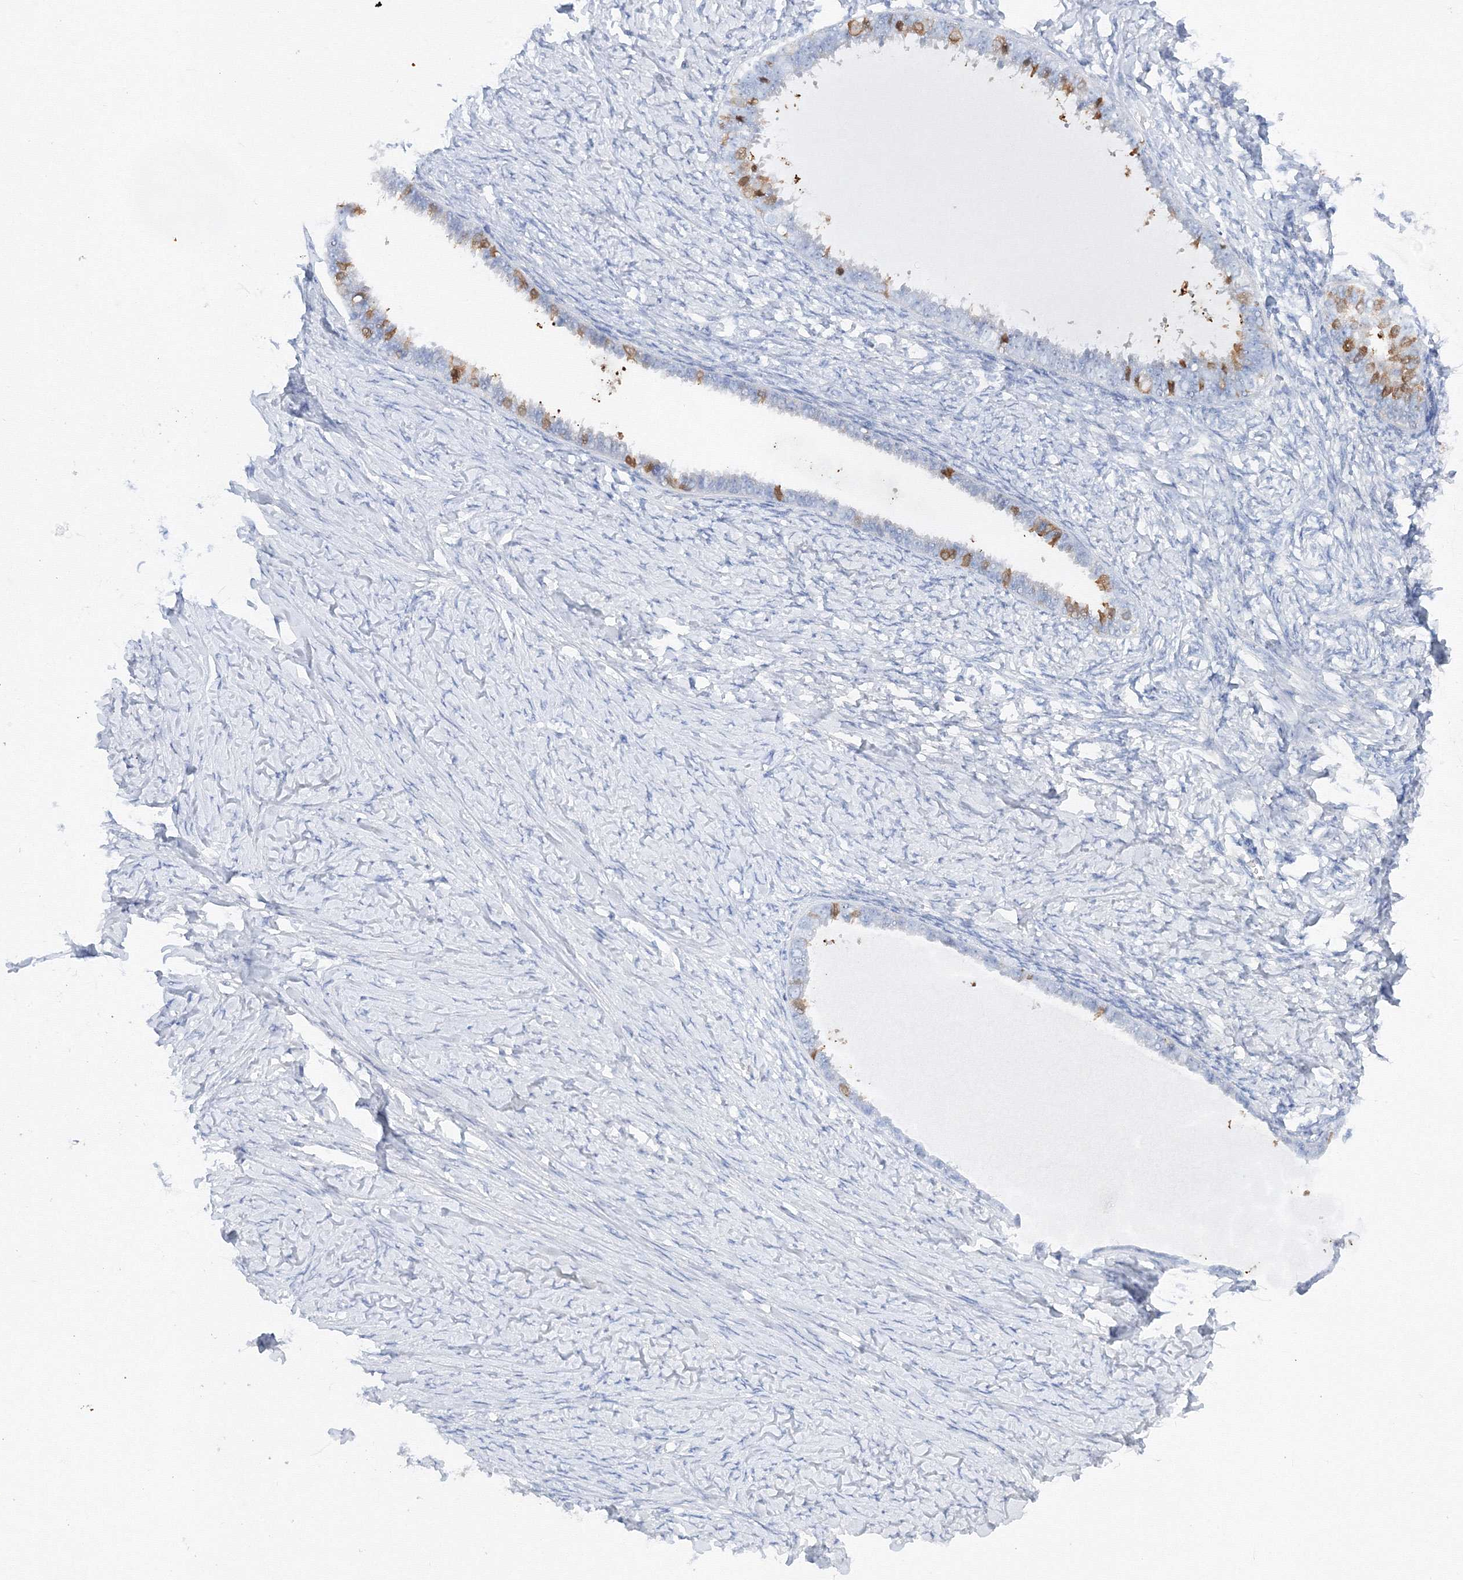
{"staining": {"intensity": "negative", "quantity": "none", "location": "none"}, "tissue": "ovarian cancer", "cell_type": "Tumor cells", "image_type": "cancer", "snomed": [{"axis": "morphology", "description": "Cystadenocarcinoma, serous, NOS"}, {"axis": "topography", "description": "Ovary"}], "caption": "Protein analysis of ovarian serous cystadenocarcinoma reveals no significant staining in tumor cells.", "gene": "TAMM41", "patient": {"sex": "female", "age": 79}}